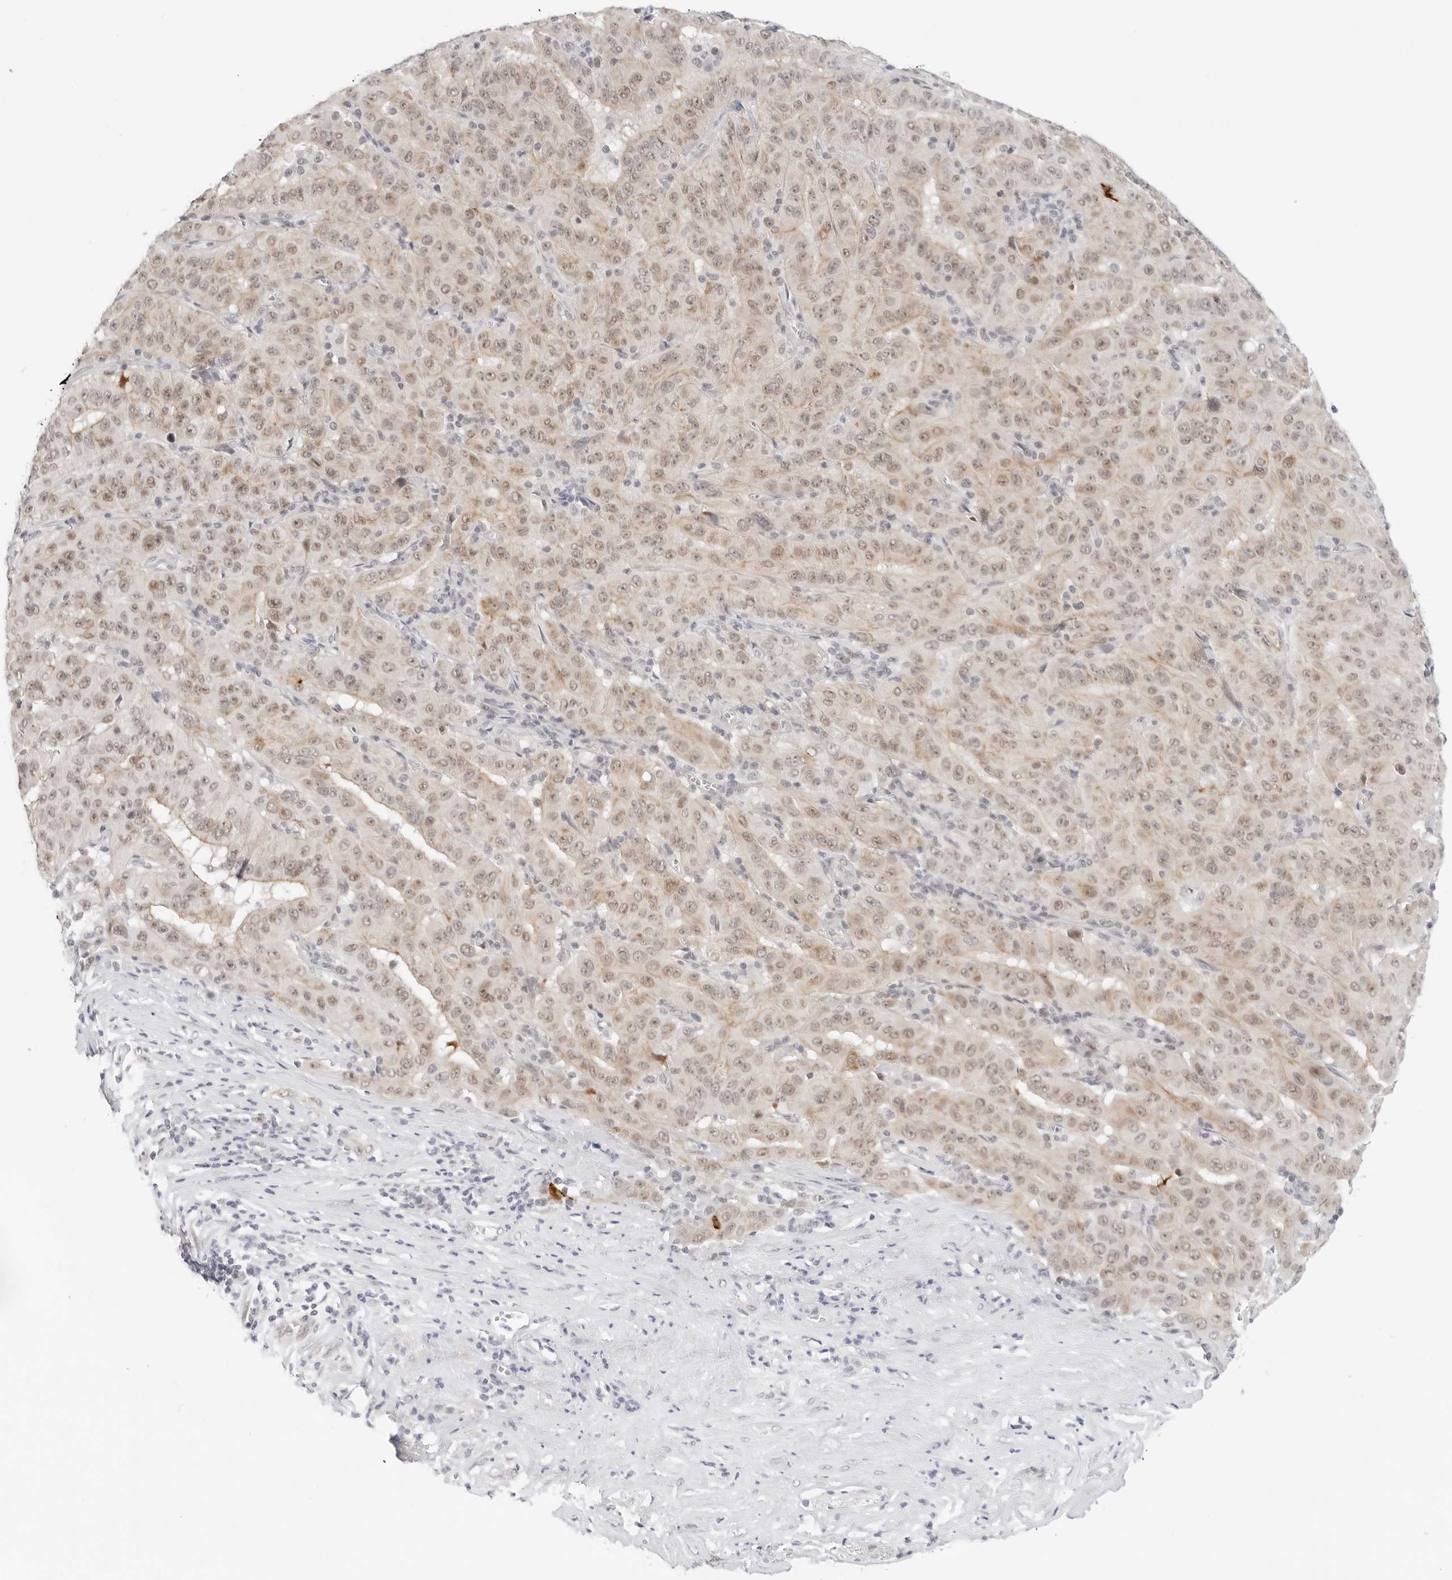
{"staining": {"intensity": "weak", "quantity": ">75%", "location": "cytoplasmic/membranous,nuclear"}, "tissue": "pancreatic cancer", "cell_type": "Tumor cells", "image_type": "cancer", "snomed": [{"axis": "morphology", "description": "Adenocarcinoma, NOS"}, {"axis": "topography", "description": "Pancreas"}], "caption": "Human pancreatic cancer (adenocarcinoma) stained with a brown dye shows weak cytoplasmic/membranous and nuclear positive positivity in approximately >75% of tumor cells.", "gene": "TSEN2", "patient": {"sex": "male", "age": 63}}